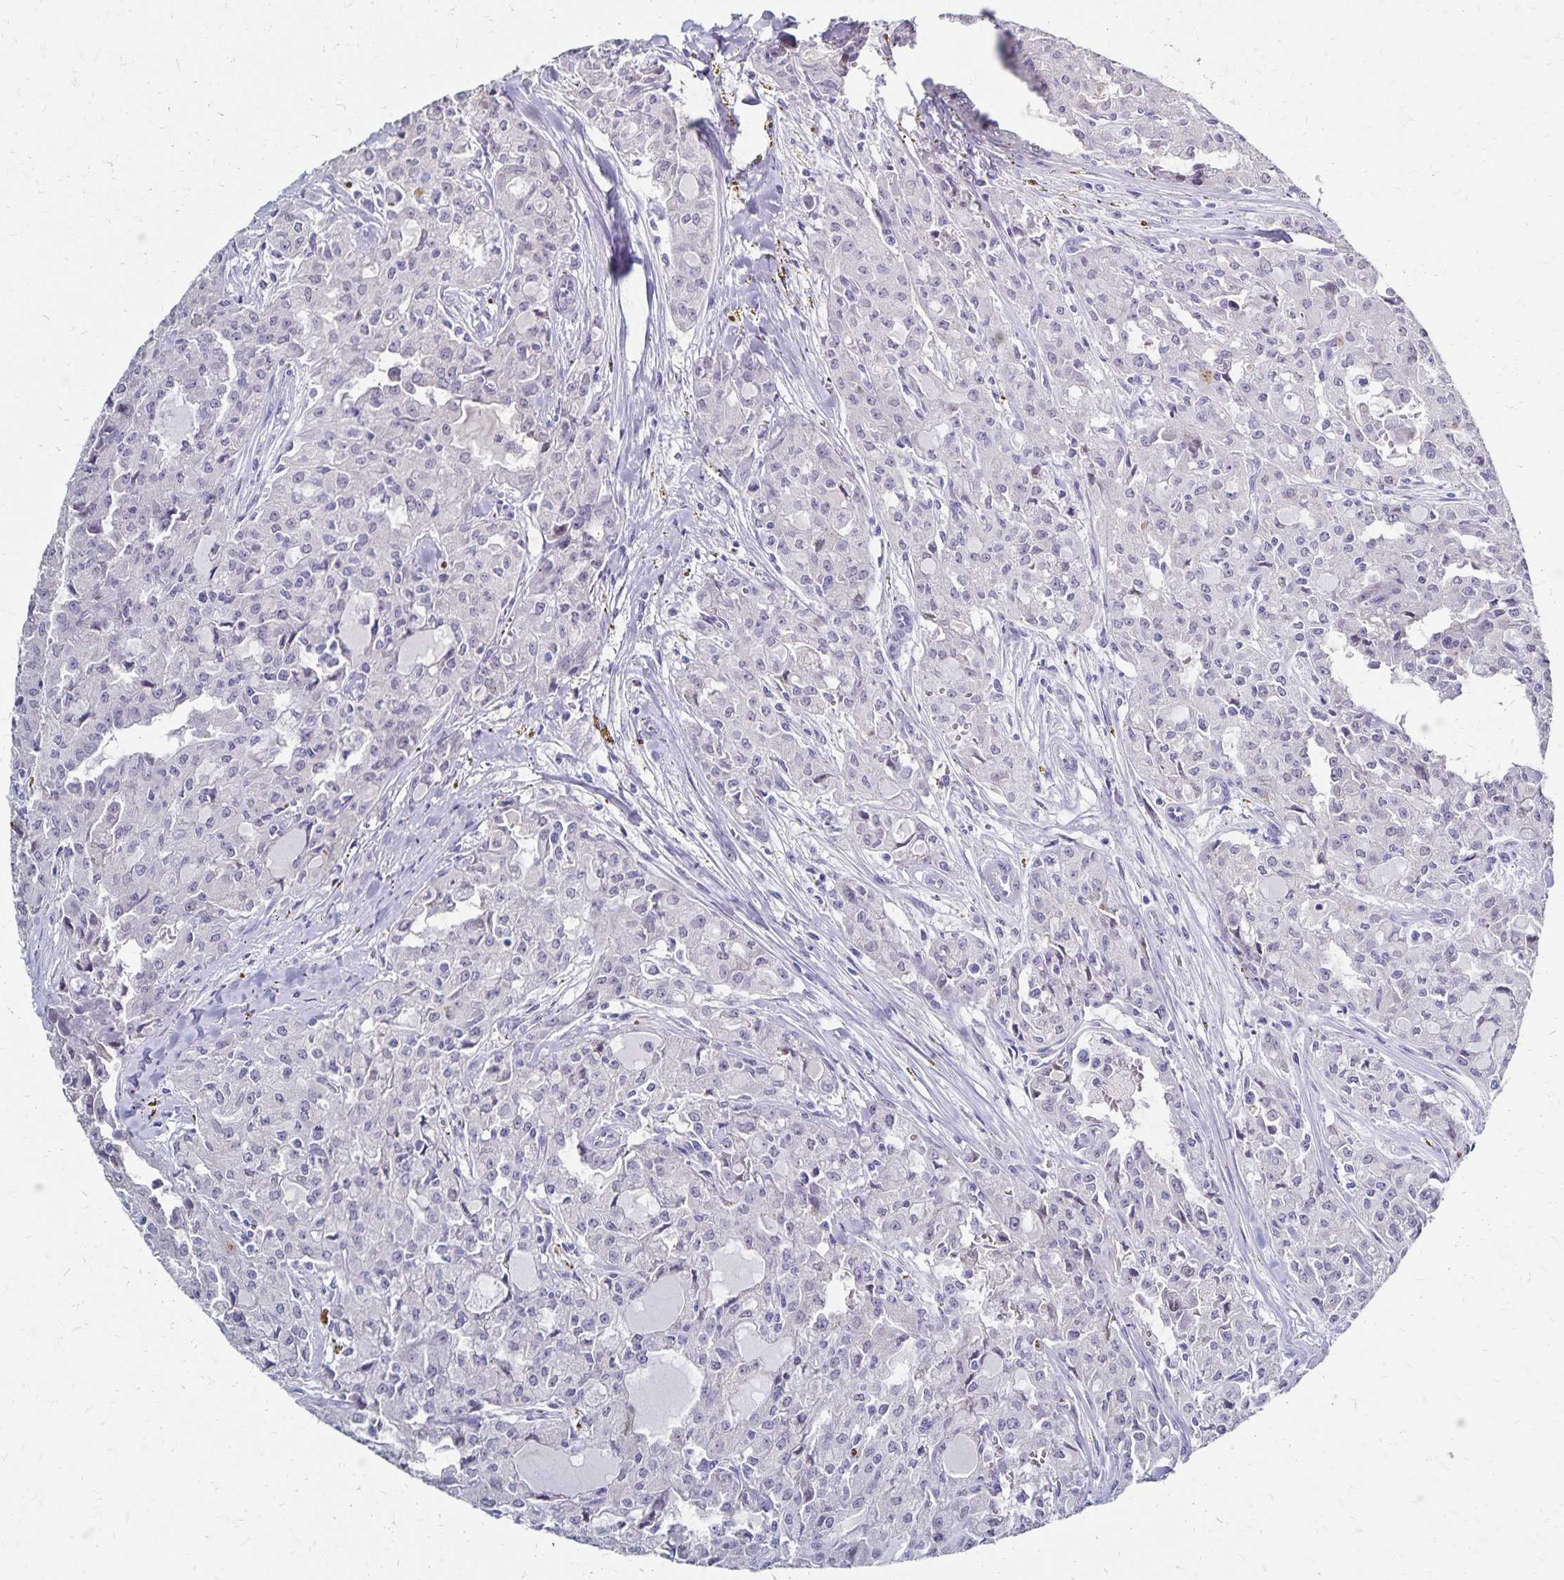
{"staining": {"intensity": "negative", "quantity": "none", "location": "none"}, "tissue": "head and neck cancer", "cell_type": "Tumor cells", "image_type": "cancer", "snomed": [{"axis": "morphology", "description": "Adenocarcinoma, NOS"}, {"axis": "topography", "description": "Head-Neck"}], "caption": "Tumor cells are negative for brown protein staining in head and neck adenocarcinoma. (DAB (3,3'-diaminobenzidine) immunohistochemistry (IHC) visualized using brightfield microscopy, high magnification).", "gene": "PAX5", "patient": {"sex": "male", "age": 64}}